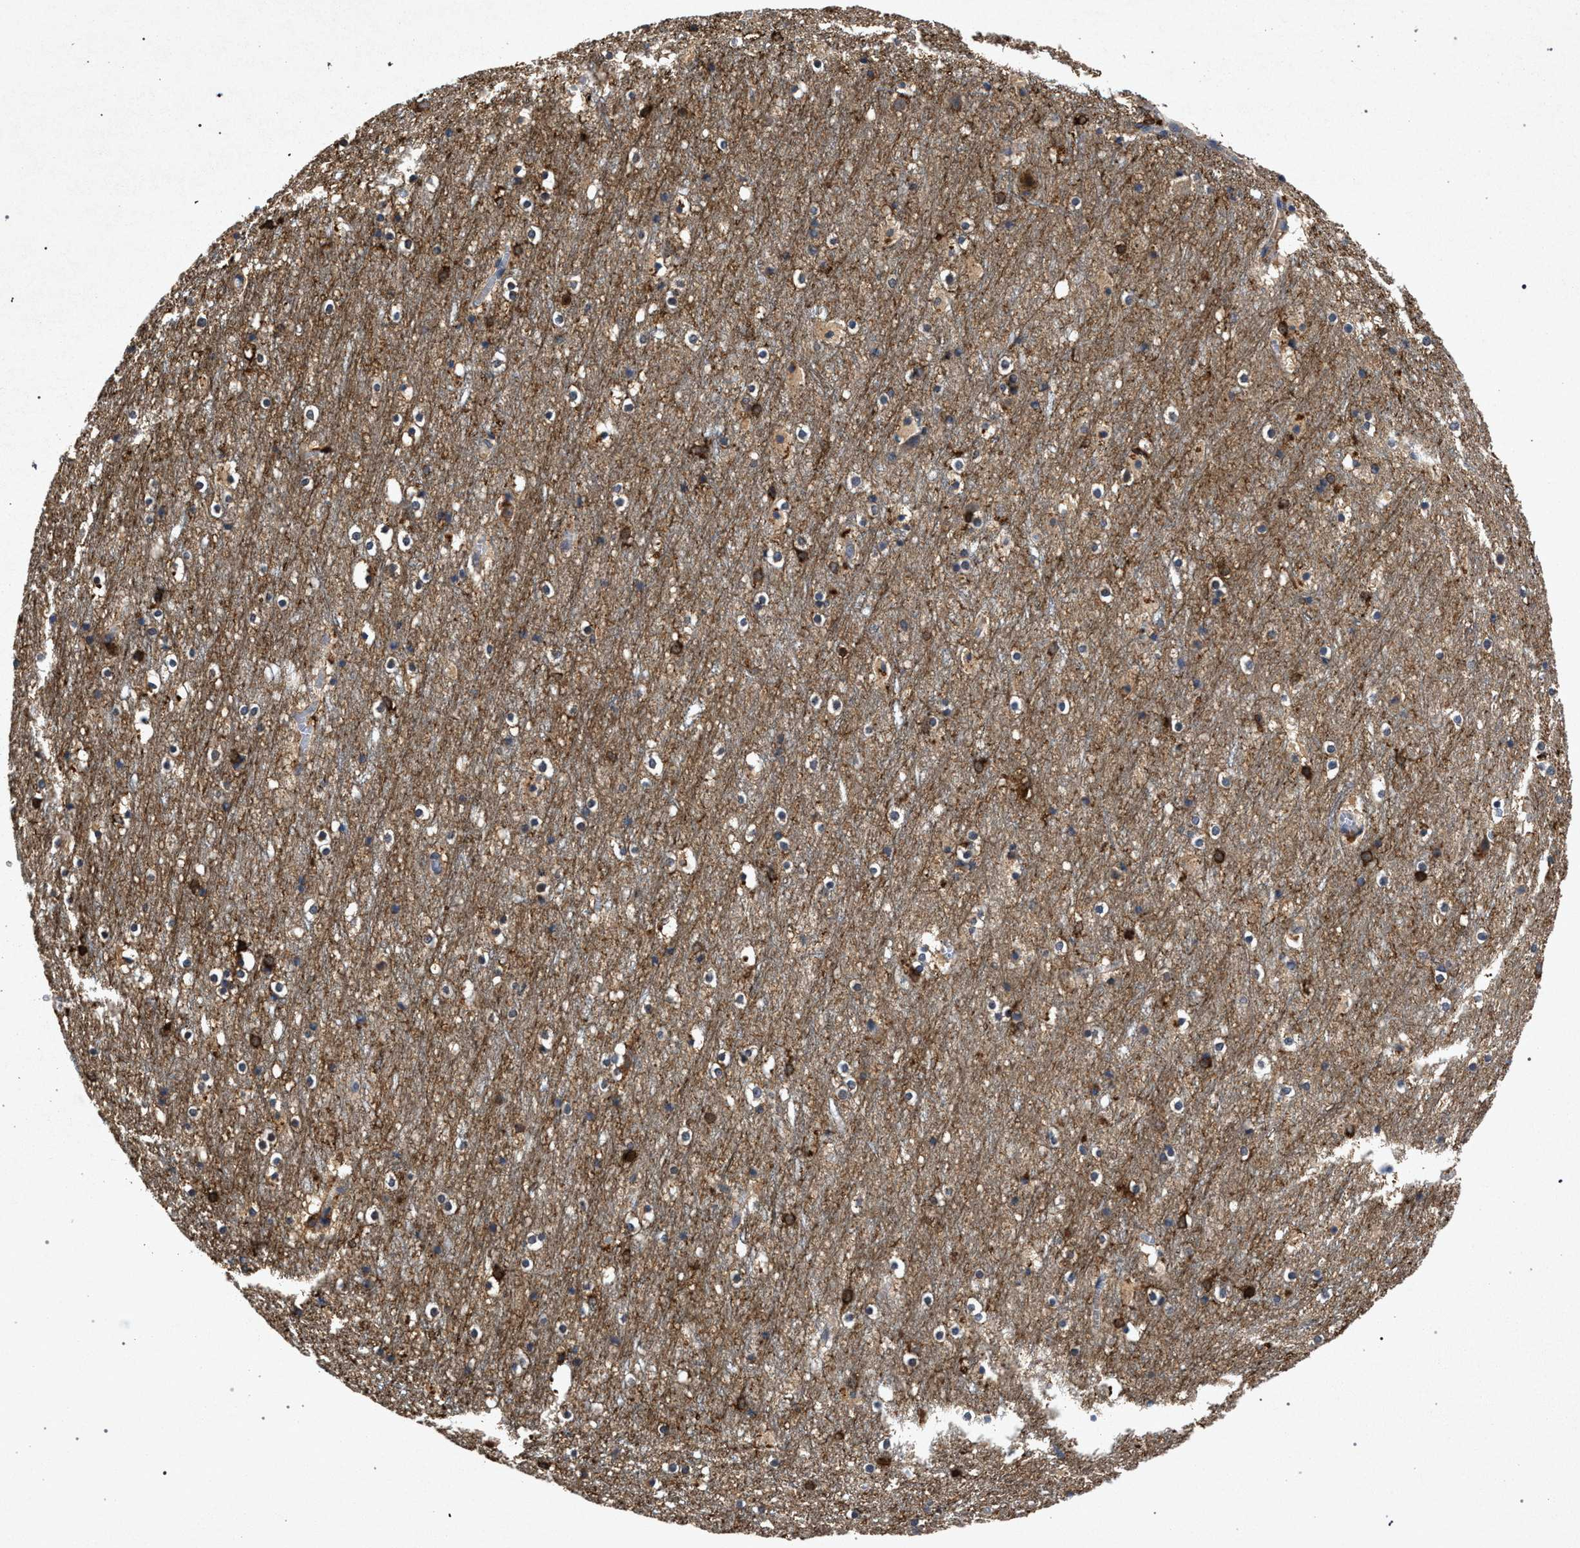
{"staining": {"intensity": "weak", "quantity": "25%-75%", "location": "cytoplasmic/membranous"}, "tissue": "cerebral cortex", "cell_type": "Endothelial cells", "image_type": "normal", "snomed": [{"axis": "morphology", "description": "Normal tissue, NOS"}, {"axis": "topography", "description": "Cerebral cortex"}], "caption": "Endothelial cells exhibit low levels of weak cytoplasmic/membranous positivity in approximately 25%-75% of cells in unremarkable cerebral cortex. (IHC, brightfield microscopy, high magnification).", "gene": "MARCKS", "patient": {"sex": "male", "age": 45}}